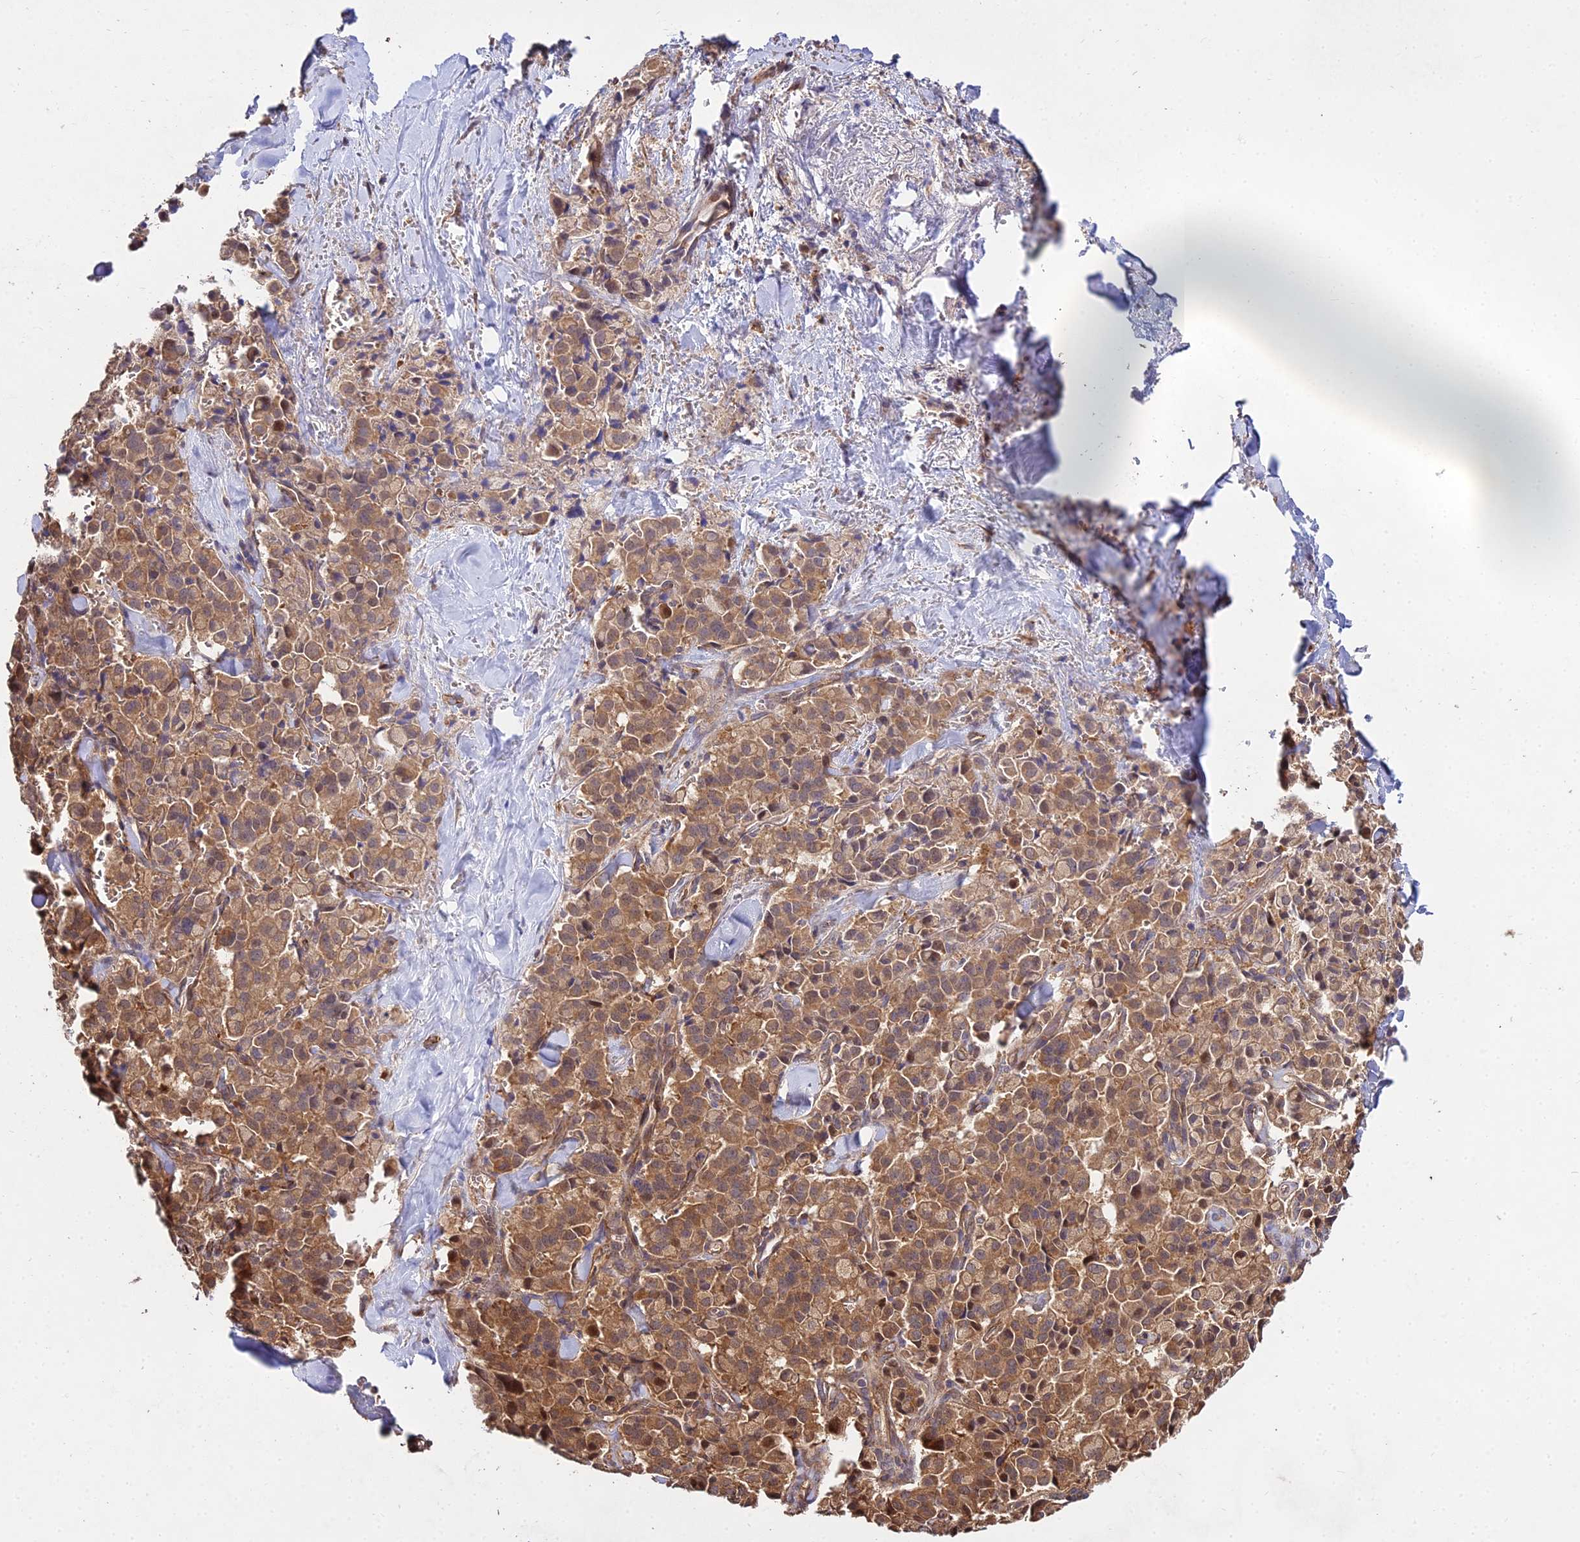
{"staining": {"intensity": "moderate", "quantity": ">75%", "location": "cytoplasmic/membranous"}, "tissue": "pancreatic cancer", "cell_type": "Tumor cells", "image_type": "cancer", "snomed": [{"axis": "morphology", "description": "Adenocarcinoma, NOS"}, {"axis": "topography", "description": "Pancreas"}], "caption": "Approximately >75% of tumor cells in adenocarcinoma (pancreatic) reveal moderate cytoplasmic/membranous protein staining as visualized by brown immunohistochemical staining.", "gene": "GRTP1", "patient": {"sex": "male", "age": 65}}